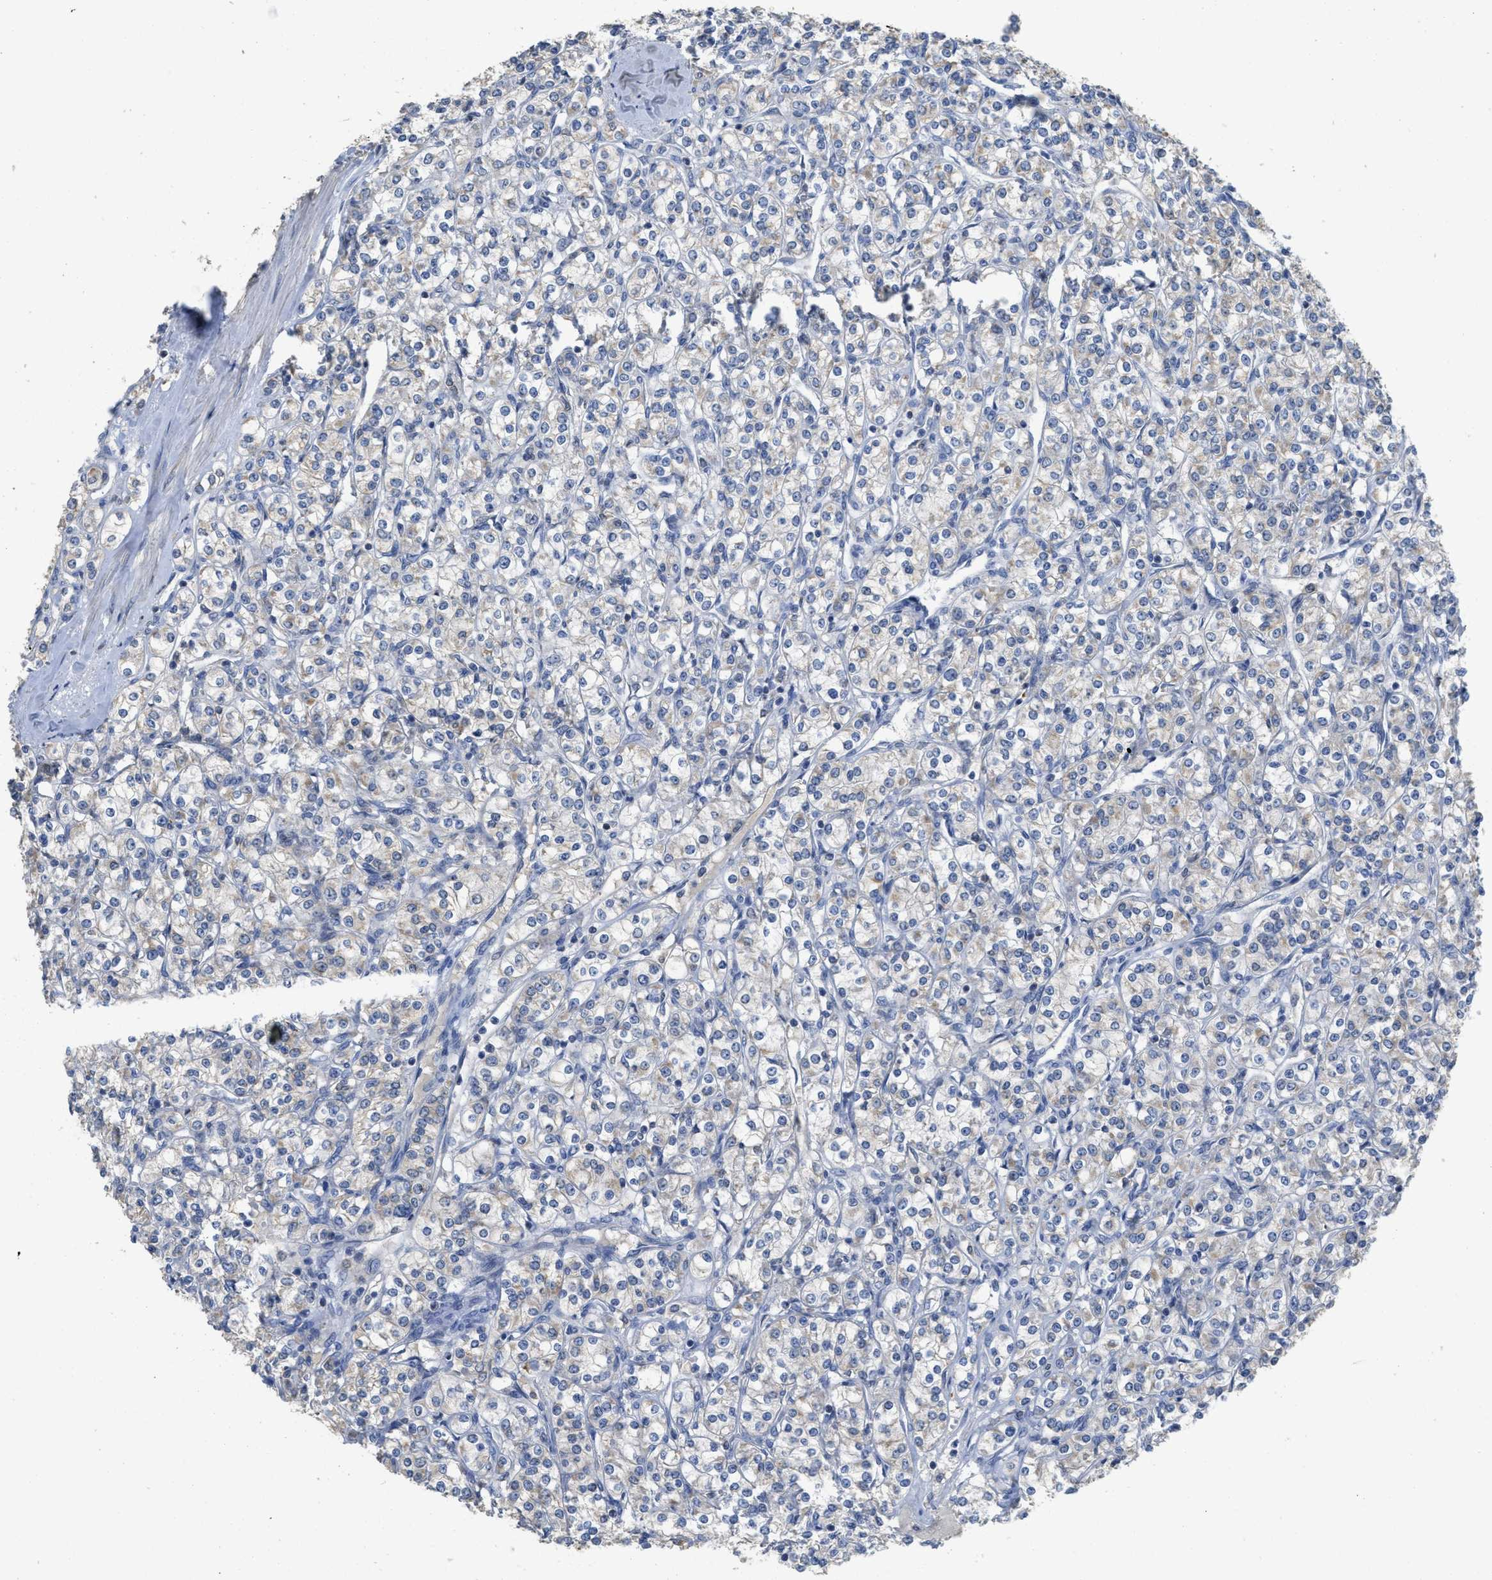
{"staining": {"intensity": "weak", "quantity": "<25%", "location": "cytoplasmic/membranous"}, "tissue": "renal cancer", "cell_type": "Tumor cells", "image_type": "cancer", "snomed": [{"axis": "morphology", "description": "Adenocarcinoma, NOS"}, {"axis": "topography", "description": "Kidney"}], "caption": "The histopathology image demonstrates no staining of tumor cells in renal cancer.", "gene": "SFXN2", "patient": {"sex": "male", "age": 77}}